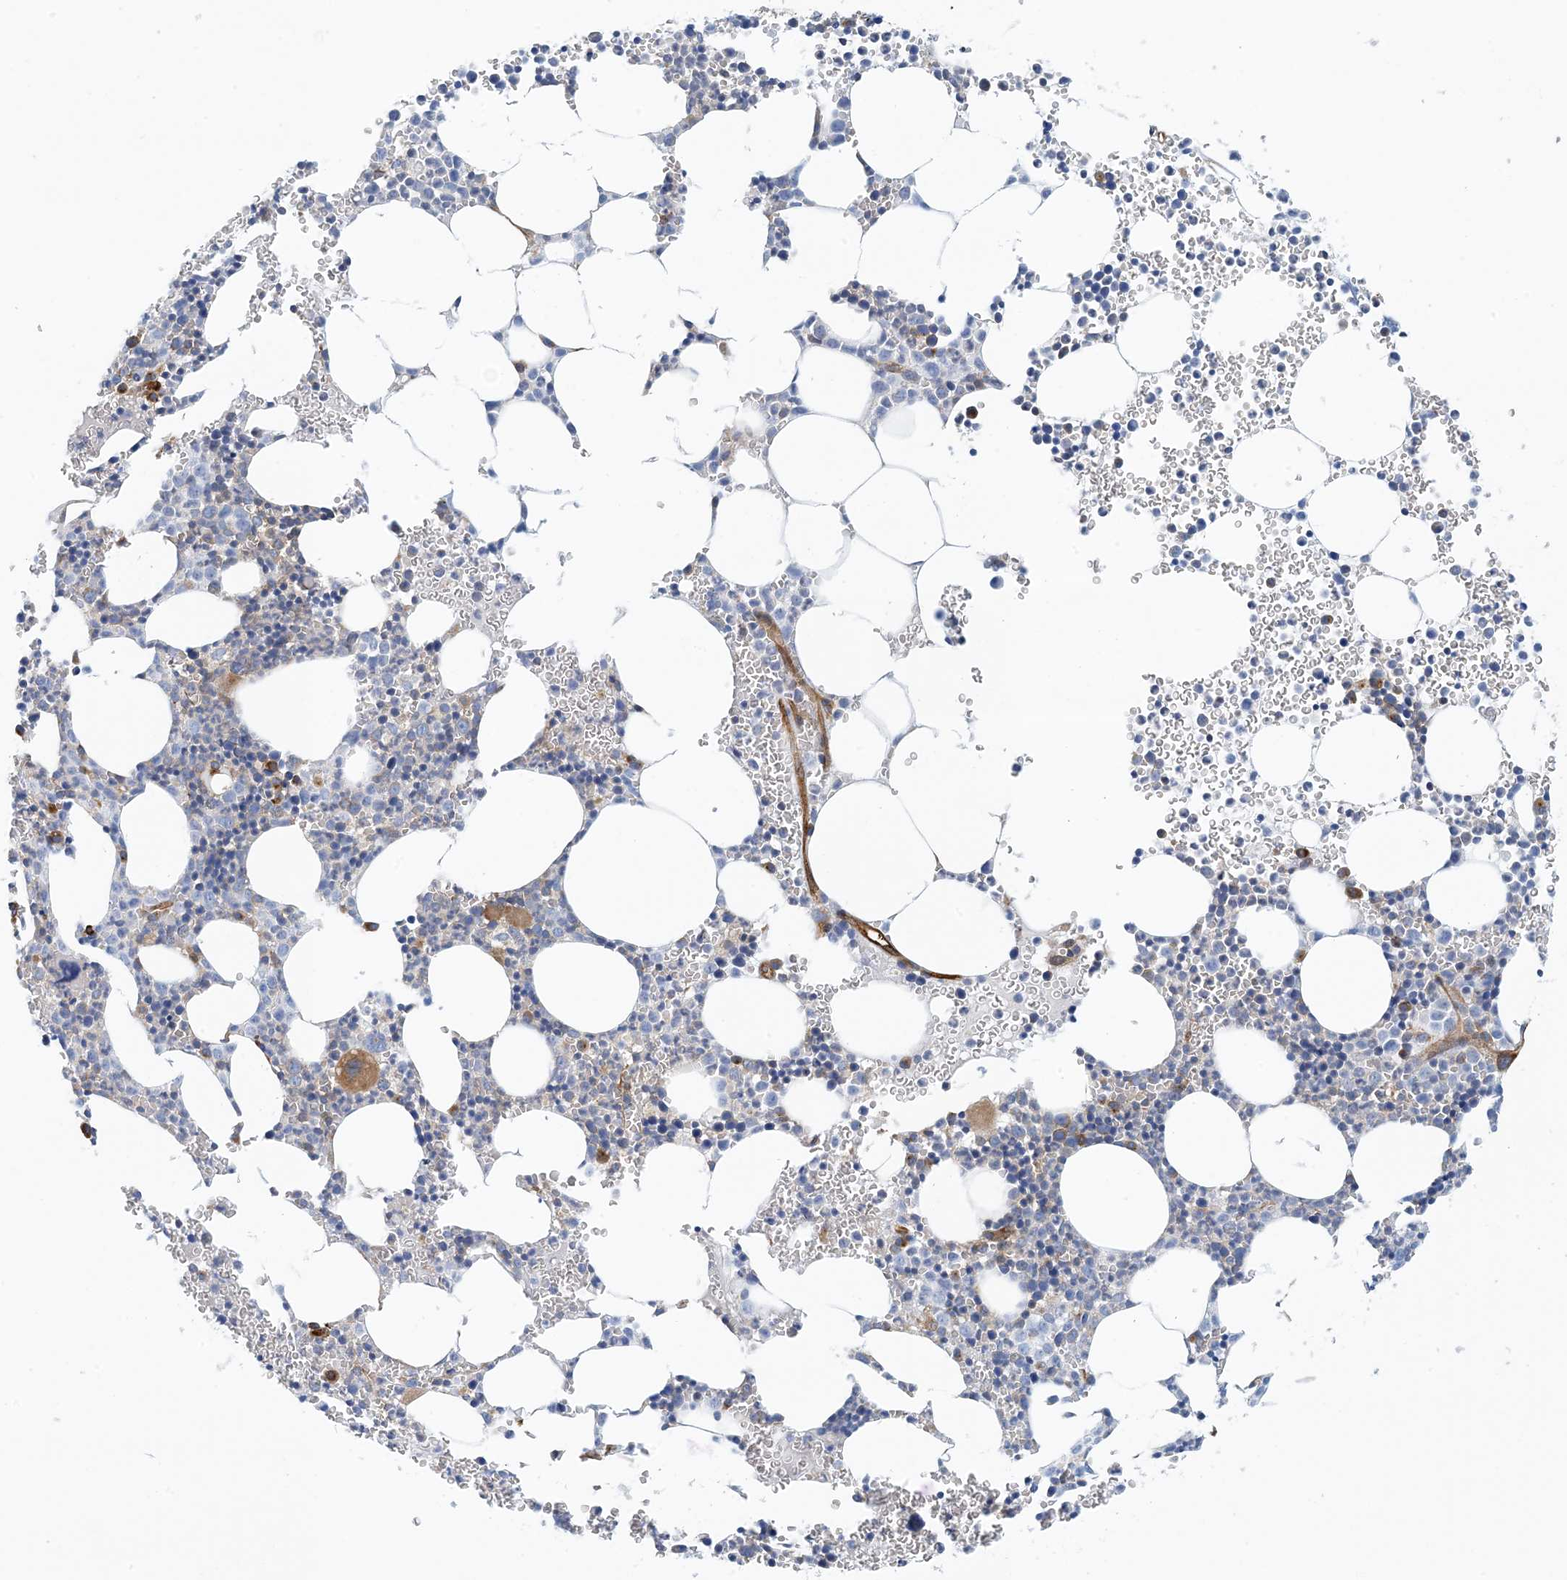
{"staining": {"intensity": "strong", "quantity": "<25%", "location": "cytoplasmic/membranous"}, "tissue": "bone marrow", "cell_type": "Hematopoietic cells", "image_type": "normal", "snomed": [{"axis": "morphology", "description": "Normal tissue, NOS"}, {"axis": "topography", "description": "Bone marrow"}], "caption": "Bone marrow stained for a protein (brown) demonstrates strong cytoplasmic/membranous positive expression in approximately <25% of hematopoietic cells.", "gene": "PCDHA2", "patient": {"sex": "female", "age": 78}}